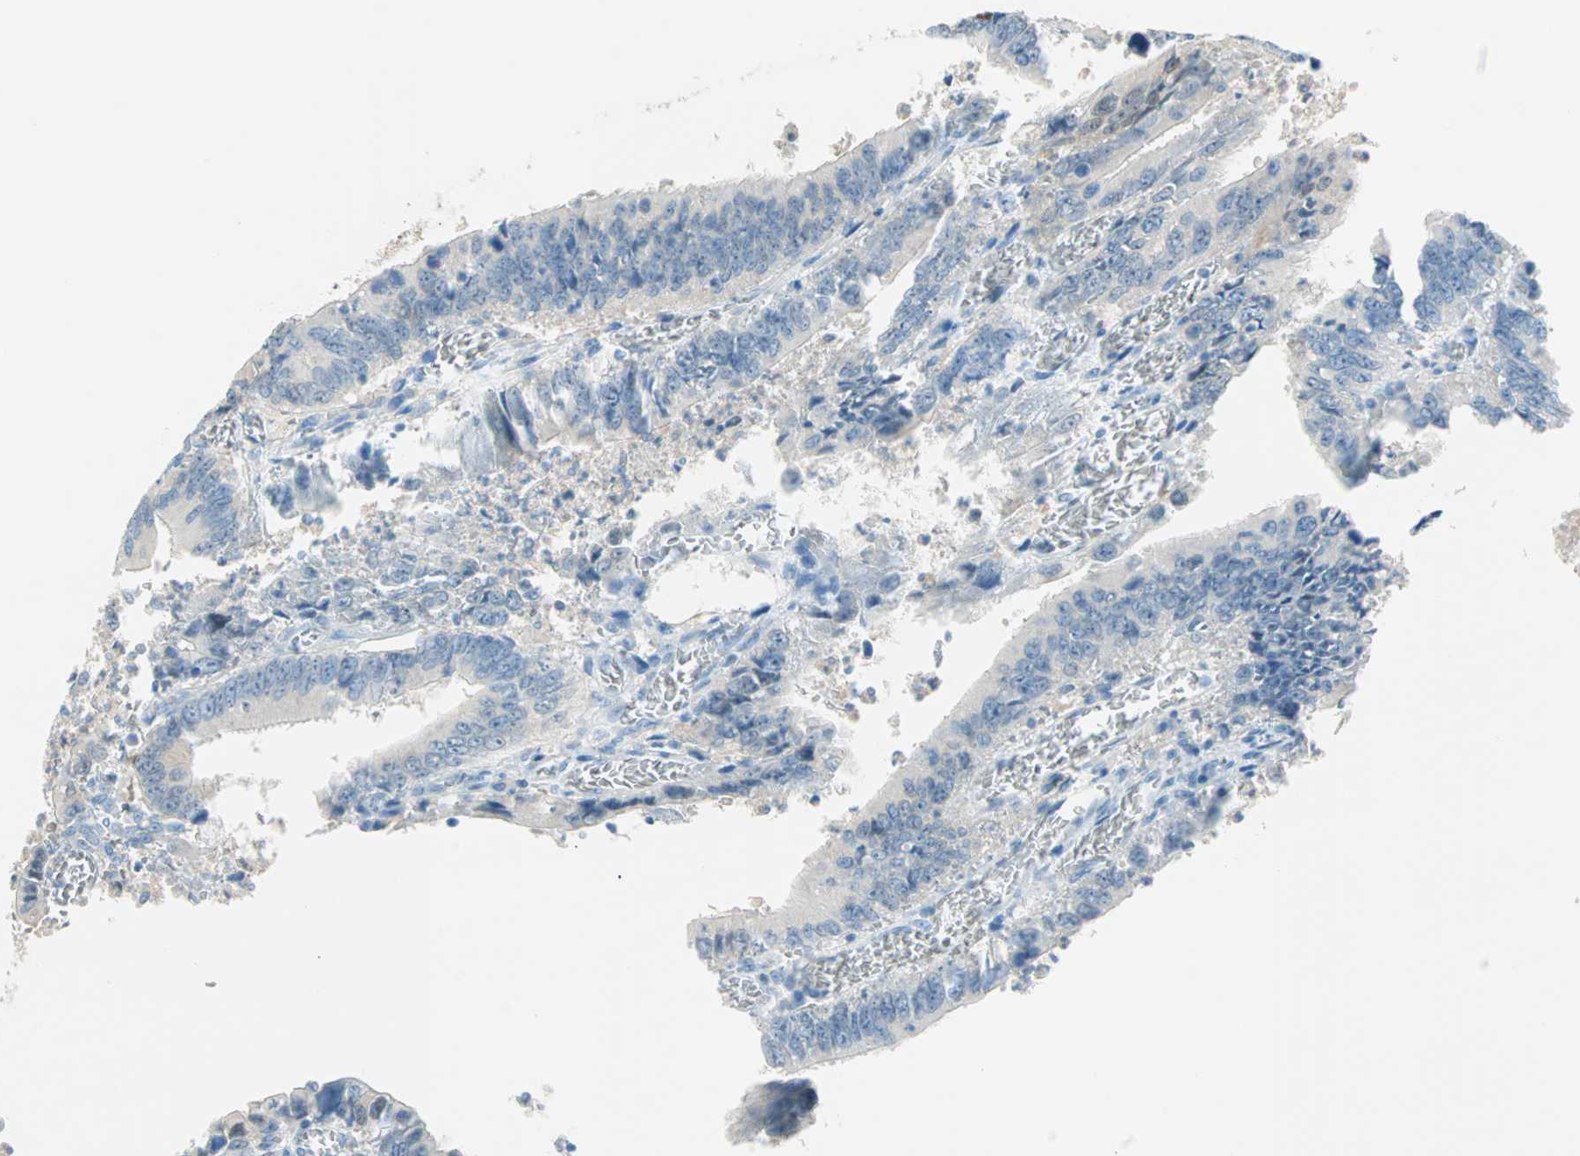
{"staining": {"intensity": "negative", "quantity": "none", "location": "none"}, "tissue": "colorectal cancer", "cell_type": "Tumor cells", "image_type": "cancer", "snomed": [{"axis": "morphology", "description": "Adenocarcinoma, NOS"}, {"axis": "topography", "description": "Colon"}], "caption": "This is a image of immunohistochemistry staining of colorectal adenocarcinoma, which shows no staining in tumor cells.", "gene": "S100A1", "patient": {"sex": "male", "age": 72}}